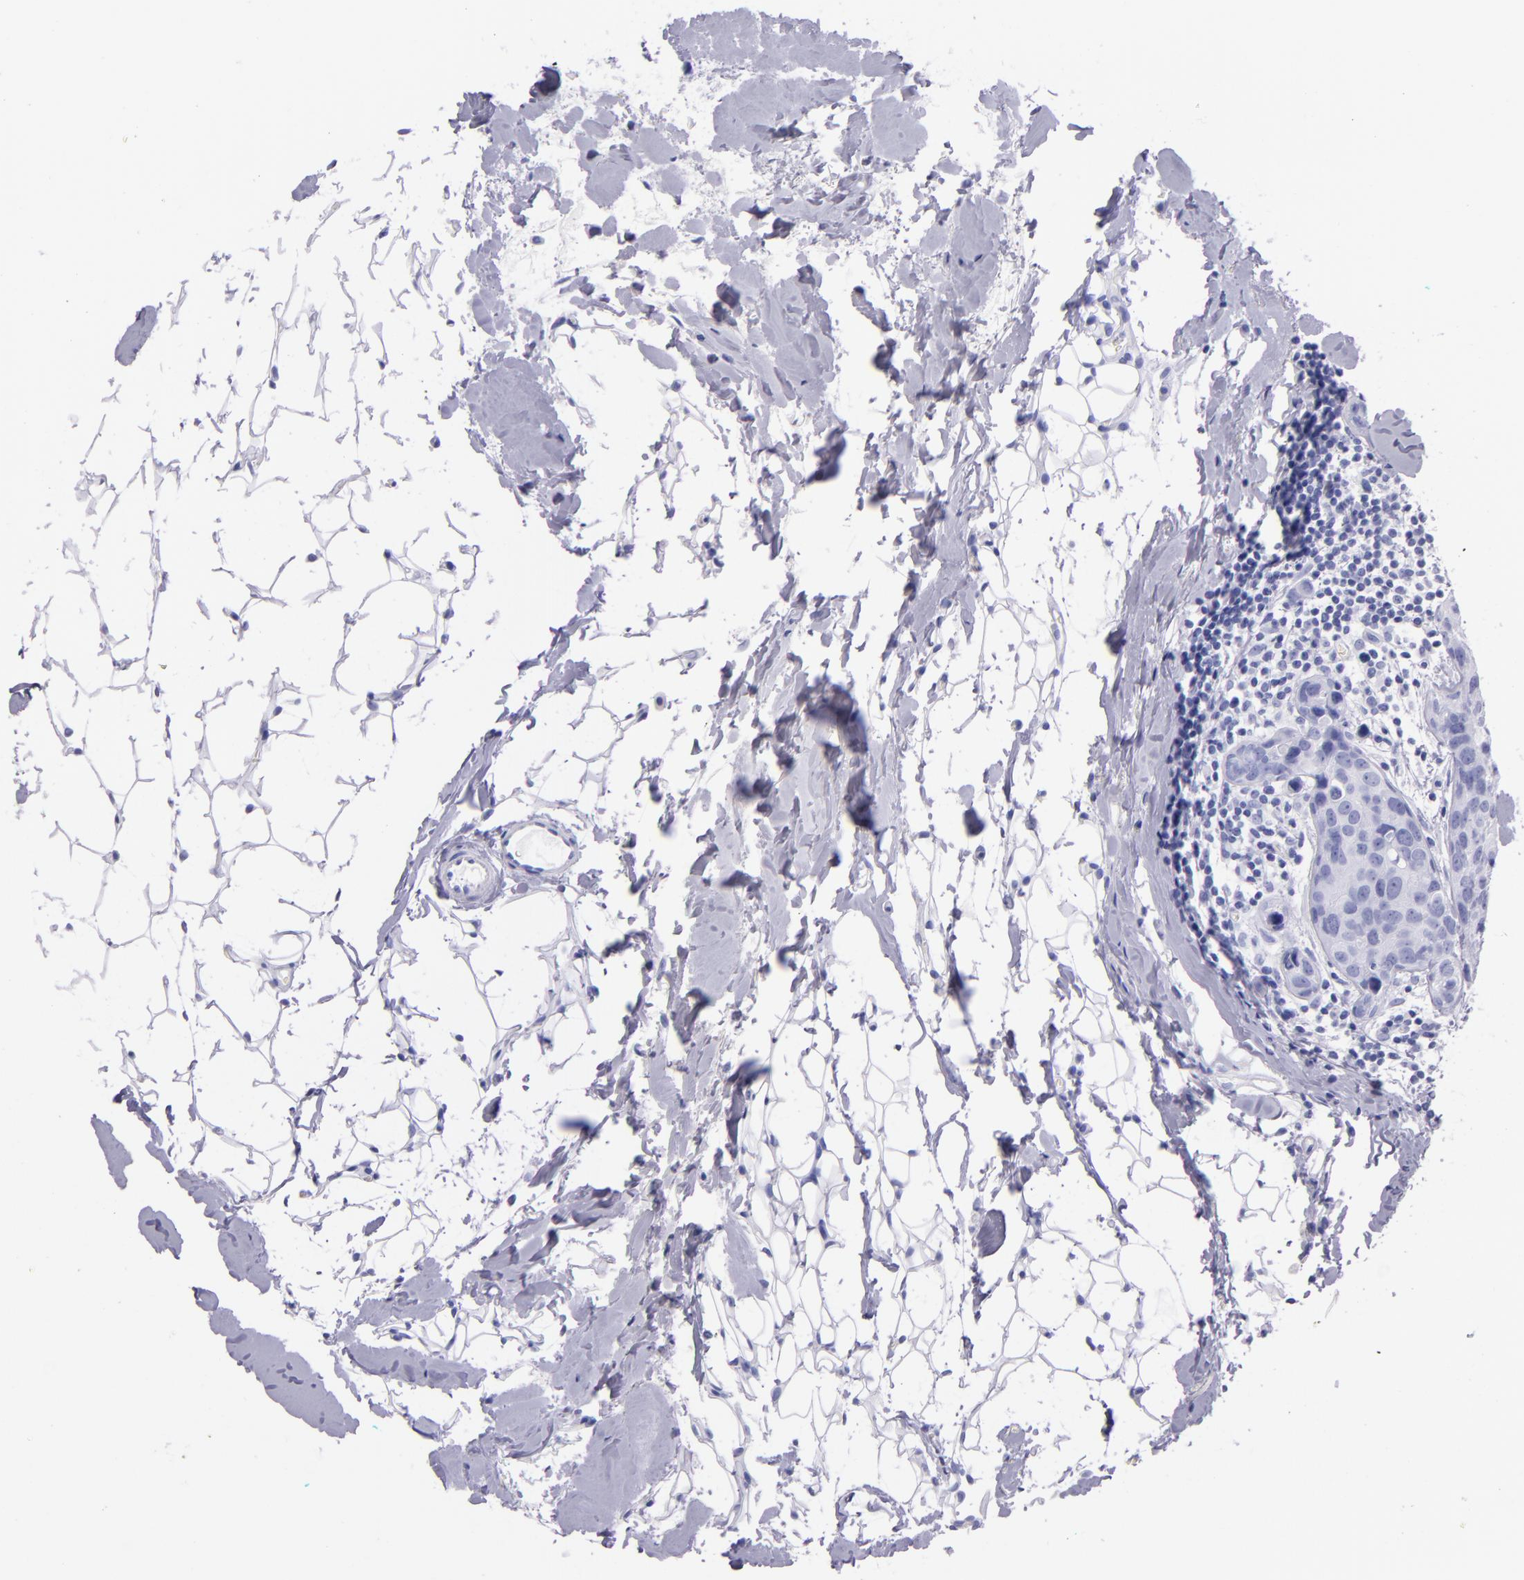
{"staining": {"intensity": "negative", "quantity": "none", "location": "none"}, "tissue": "breast cancer", "cell_type": "Tumor cells", "image_type": "cancer", "snomed": [{"axis": "morphology", "description": "Duct carcinoma"}, {"axis": "topography", "description": "Breast"}], "caption": "IHC of human breast cancer (invasive ductal carcinoma) exhibits no positivity in tumor cells.", "gene": "SFTPB", "patient": {"sex": "female", "age": 24}}